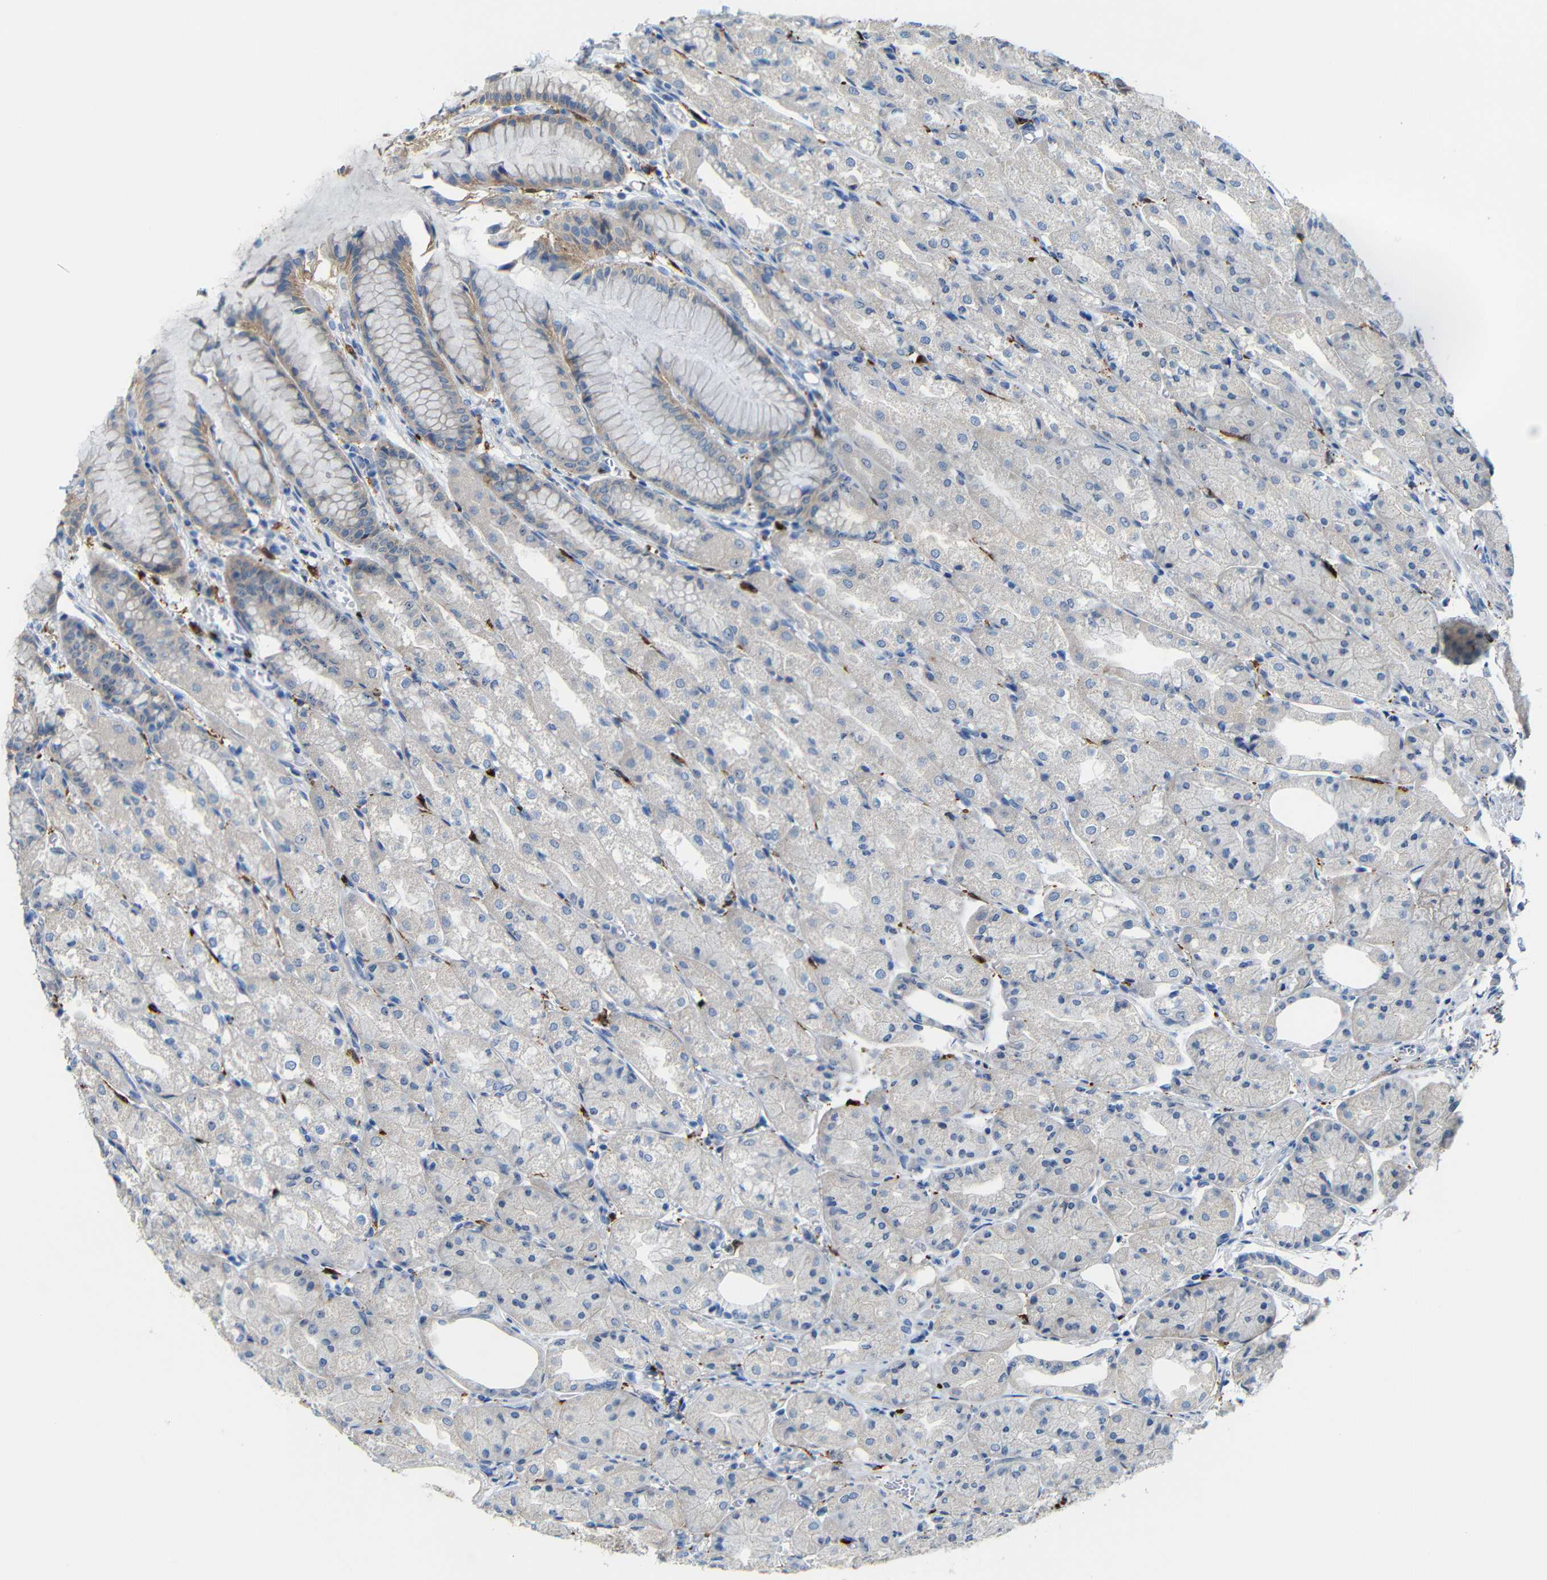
{"staining": {"intensity": "moderate", "quantity": "<25%", "location": "cytoplasmic/membranous,nuclear"}, "tissue": "stomach", "cell_type": "Glandular cells", "image_type": "normal", "snomed": [{"axis": "morphology", "description": "Normal tissue, NOS"}, {"axis": "topography", "description": "Stomach, upper"}], "caption": "This histopathology image demonstrates benign stomach stained with immunohistochemistry to label a protein in brown. The cytoplasmic/membranous,nuclear of glandular cells show moderate positivity for the protein. Nuclei are counter-stained blue.", "gene": "C1orf210", "patient": {"sex": "male", "age": 72}}